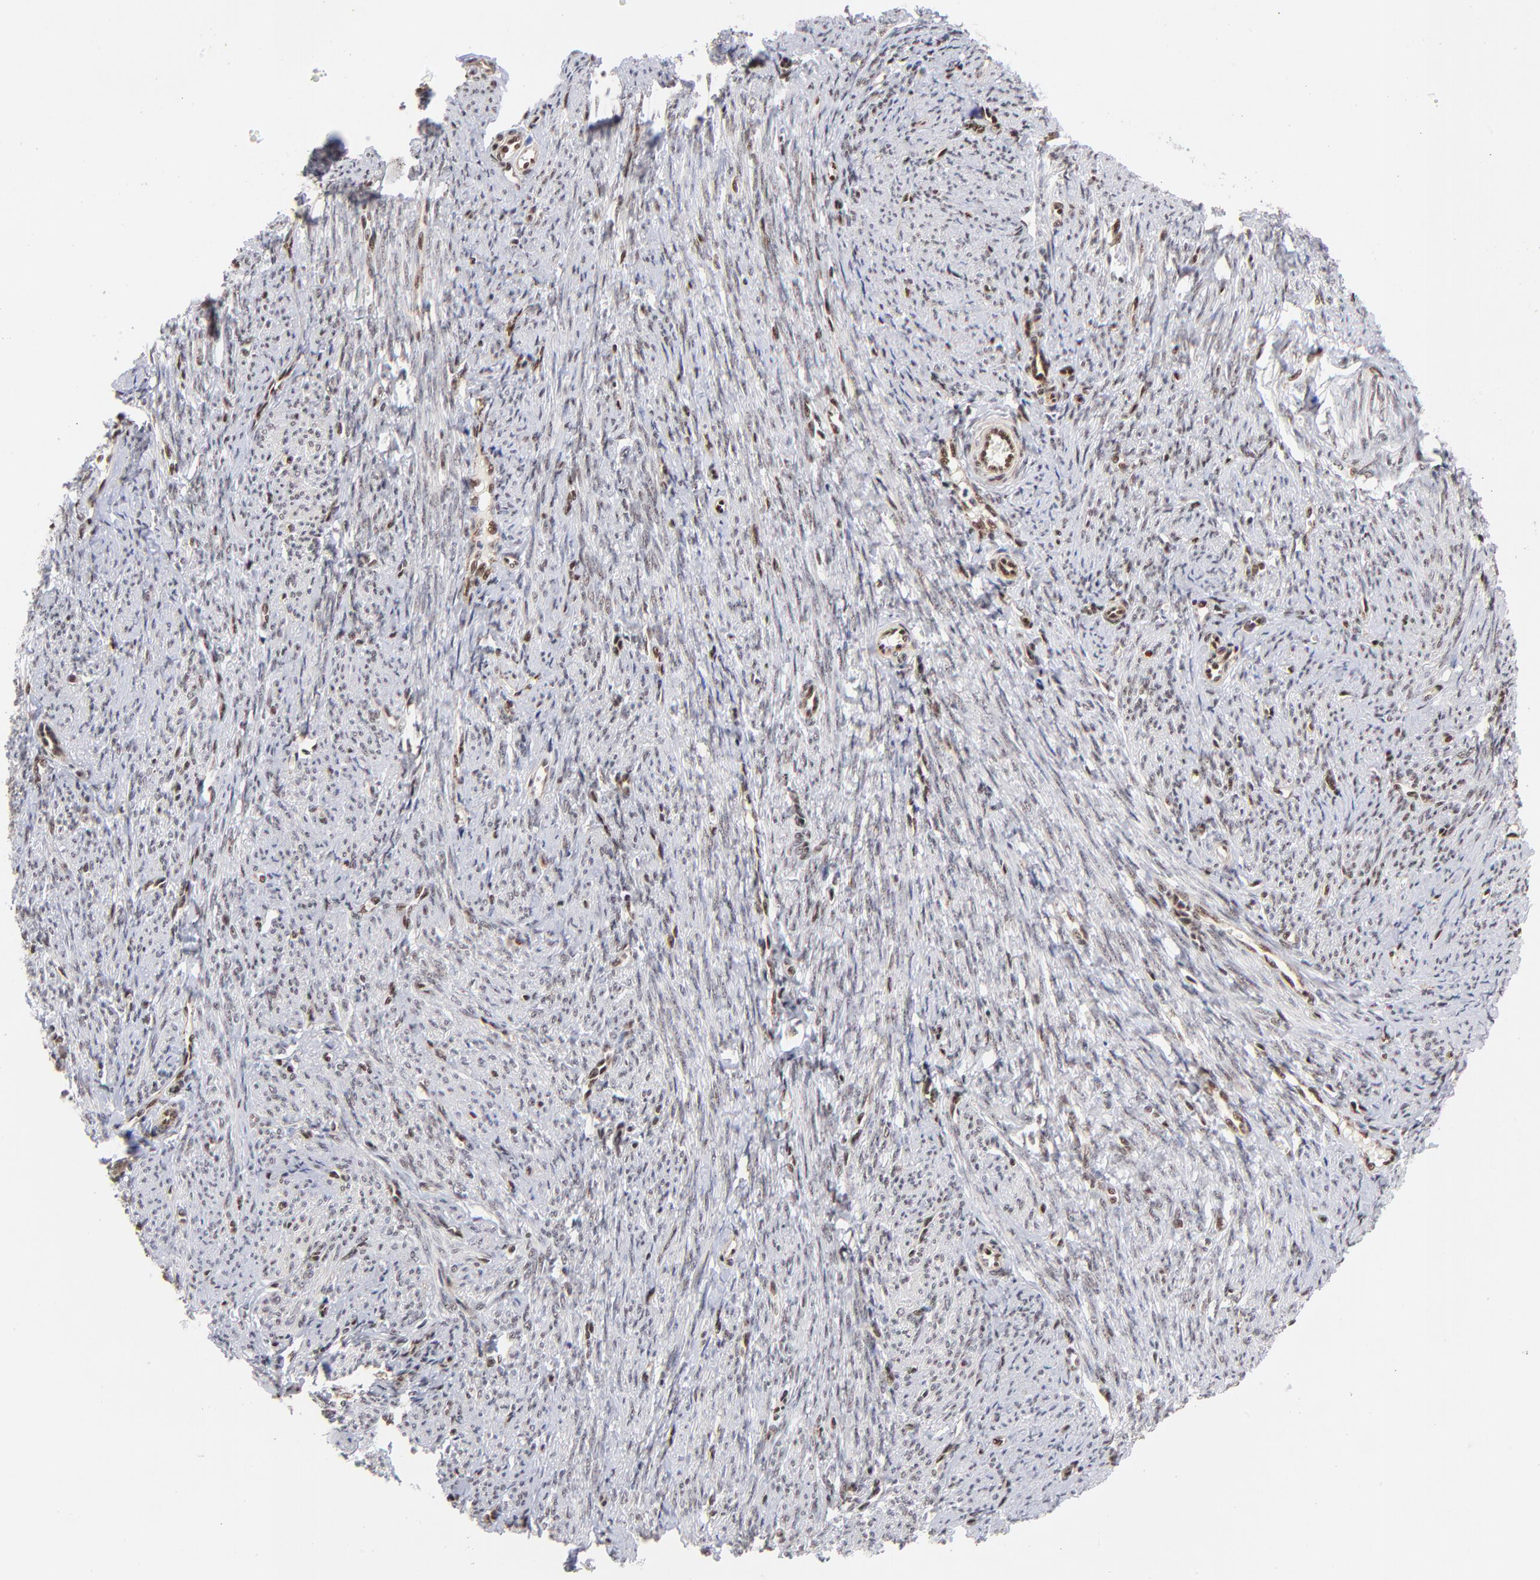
{"staining": {"intensity": "negative", "quantity": "none", "location": "none"}, "tissue": "smooth muscle", "cell_type": "Smooth muscle cells", "image_type": "normal", "snomed": [{"axis": "morphology", "description": "Normal tissue, NOS"}, {"axis": "topography", "description": "Smooth muscle"}, {"axis": "topography", "description": "Cervix"}], "caption": "Immunohistochemistry histopathology image of normal smooth muscle: smooth muscle stained with DAB (3,3'-diaminobenzidine) shows no significant protein expression in smooth muscle cells.", "gene": "GABPA", "patient": {"sex": "female", "age": 70}}